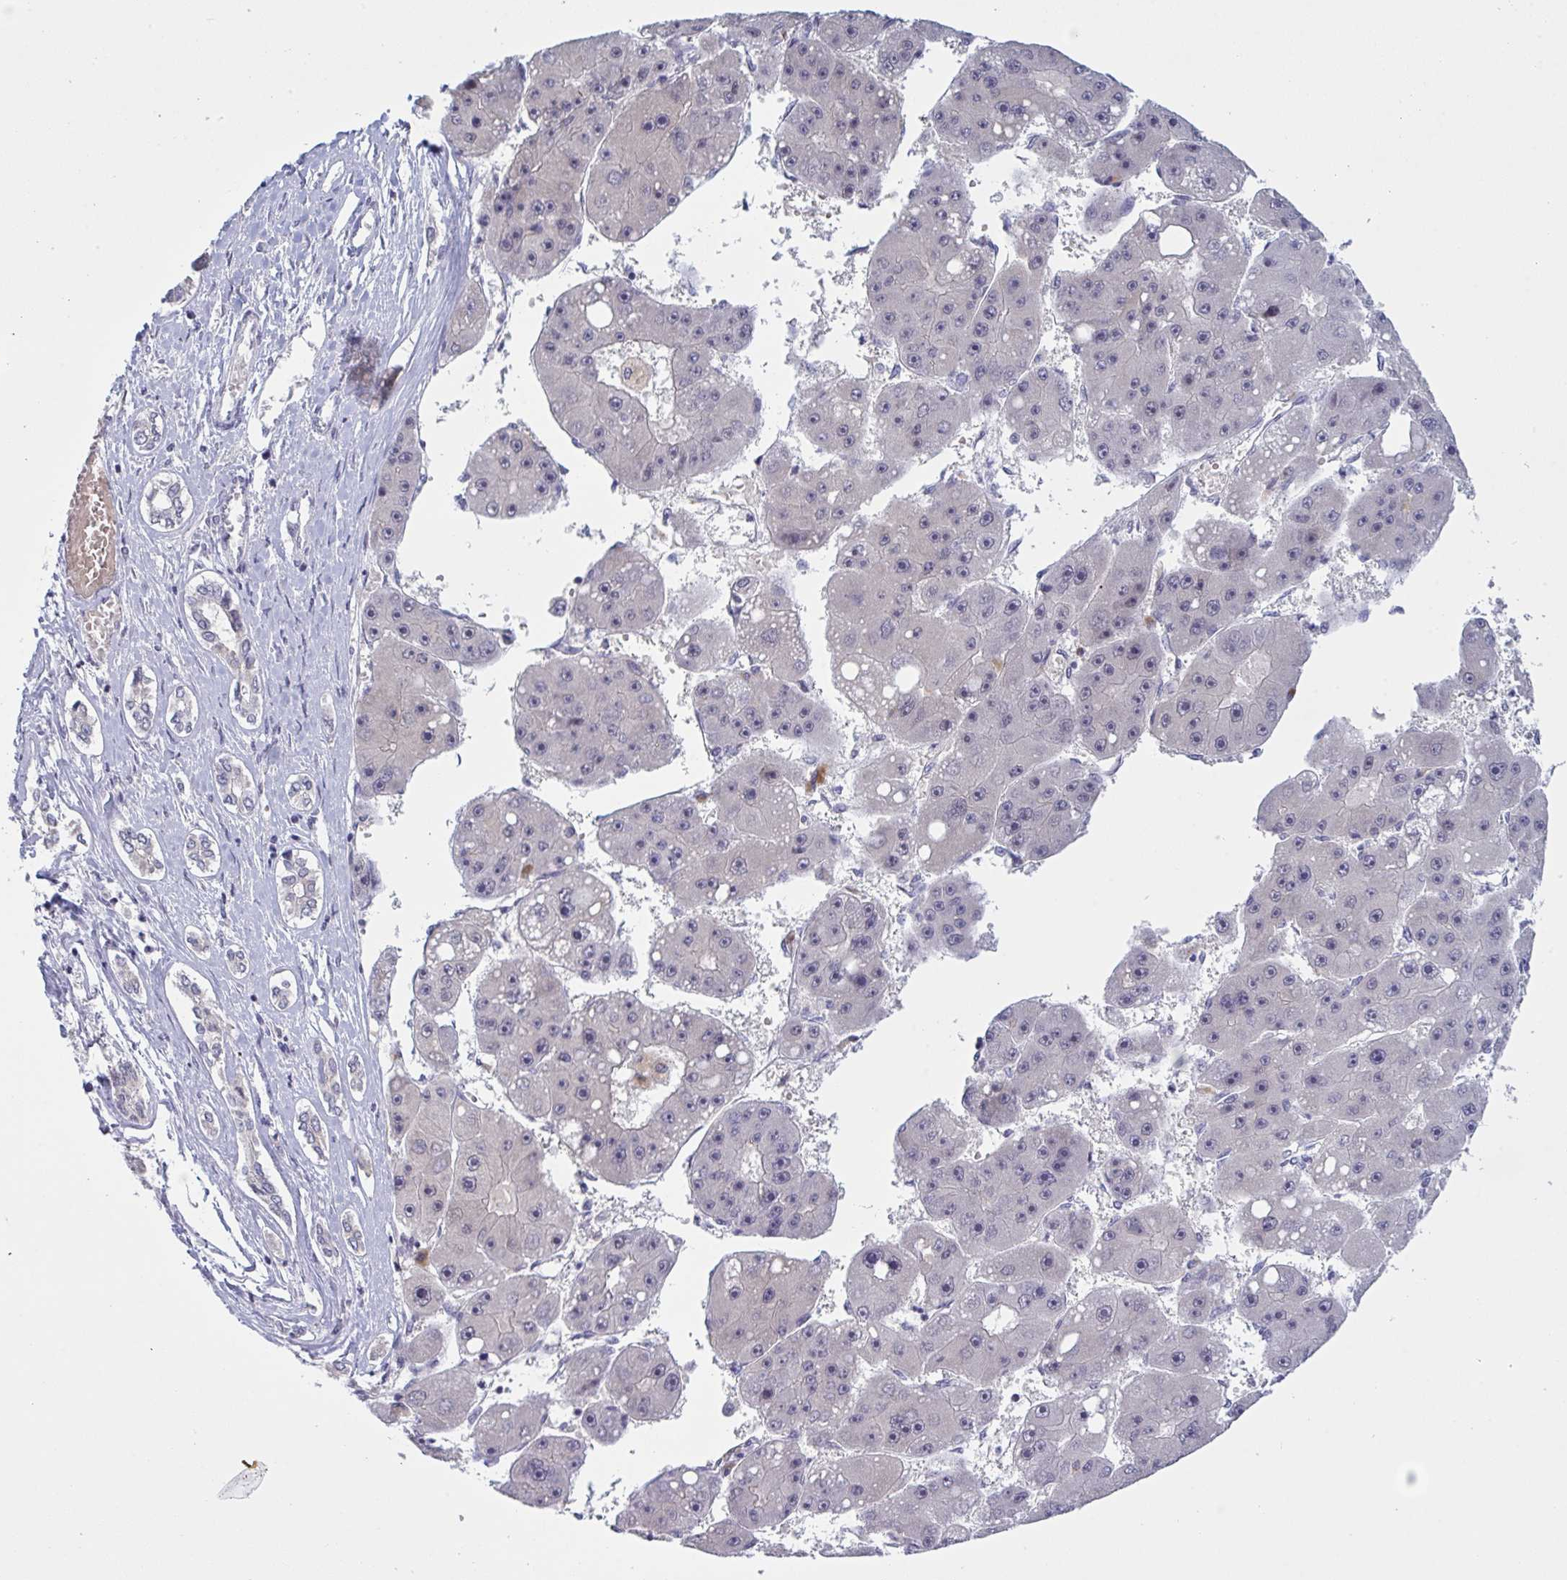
{"staining": {"intensity": "negative", "quantity": "none", "location": "none"}, "tissue": "liver cancer", "cell_type": "Tumor cells", "image_type": "cancer", "snomed": [{"axis": "morphology", "description": "Carcinoma, Hepatocellular, NOS"}, {"axis": "topography", "description": "Liver"}], "caption": "DAB (3,3'-diaminobenzidine) immunohistochemical staining of liver cancer (hepatocellular carcinoma) displays no significant positivity in tumor cells. (DAB (3,3'-diaminobenzidine) IHC, high magnification).", "gene": "ZNF784", "patient": {"sex": "female", "age": 61}}